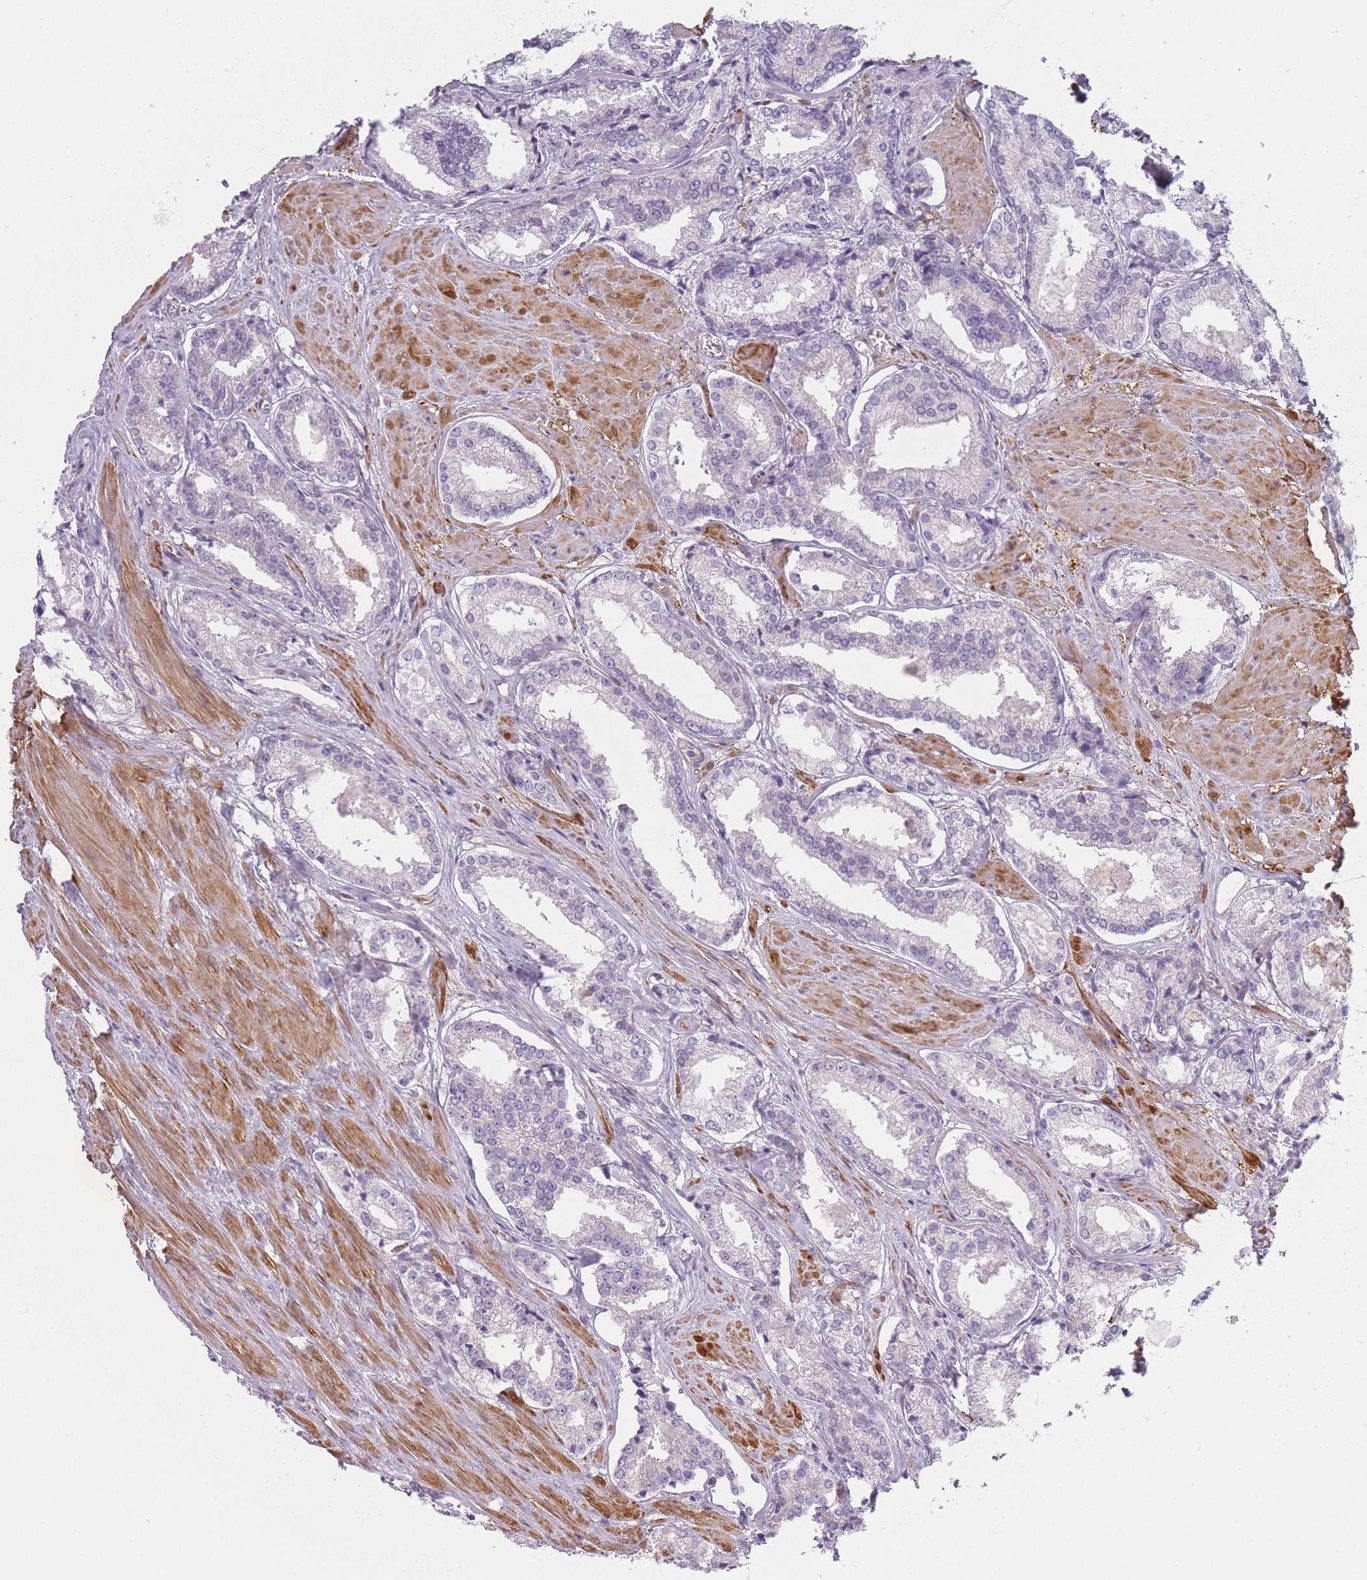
{"staining": {"intensity": "negative", "quantity": "none", "location": "none"}, "tissue": "prostate cancer", "cell_type": "Tumor cells", "image_type": "cancer", "snomed": [{"axis": "morphology", "description": "Adenocarcinoma, Low grade"}, {"axis": "topography", "description": "Prostate"}], "caption": "Immunohistochemical staining of prostate cancer shows no significant positivity in tumor cells. The staining was performed using DAB (3,3'-diaminobenzidine) to visualize the protein expression in brown, while the nuclei were stained in blue with hematoxylin (Magnification: 20x).", "gene": "SLC7A6", "patient": {"sex": "male", "age": 54}}